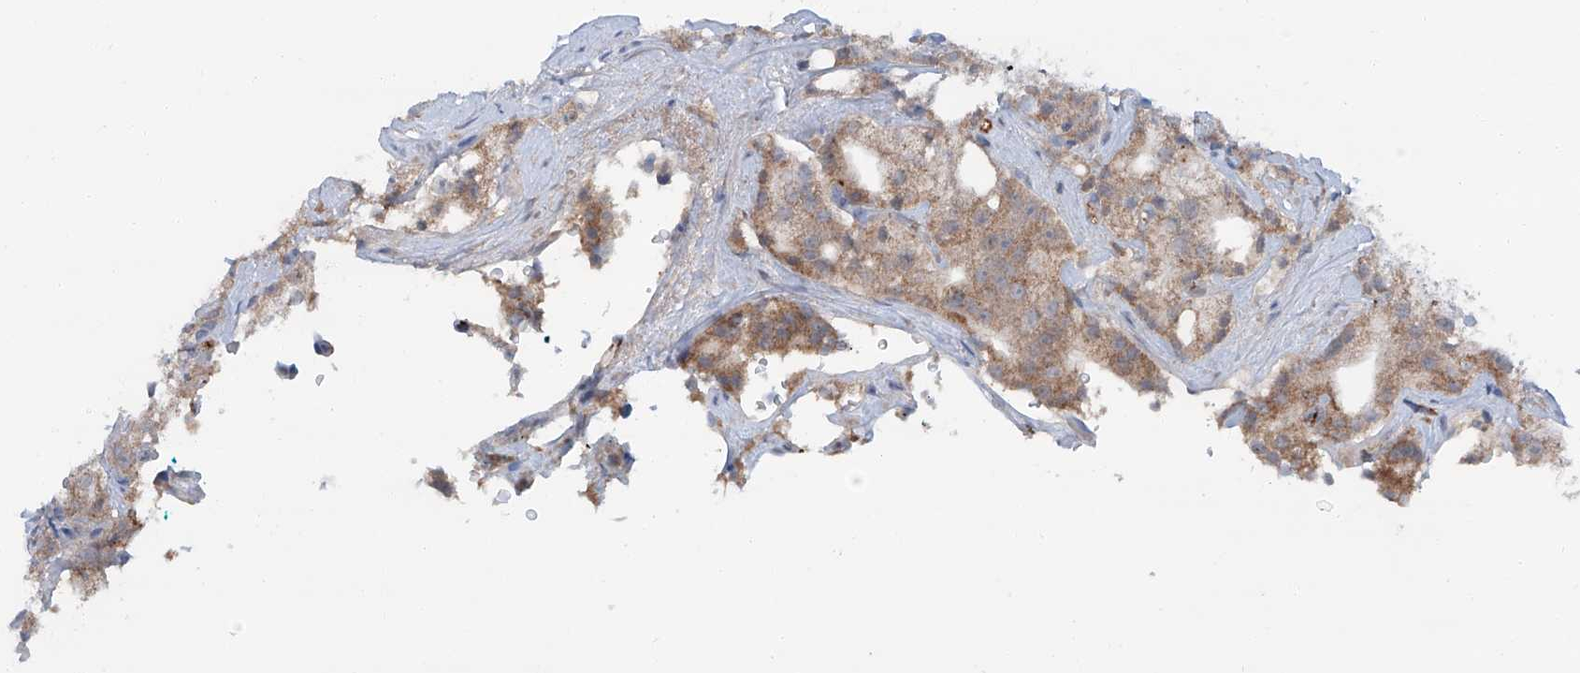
{"staining": {"intensity": "weak", "quantity": "25%-75%", "location": "cytoplasmic/membranous"}, "tissue": "prostate cancer", "cell_type": "Tumor cells", "image_type": "cancer", "snomed": [{"axis": "morphology", "description": "Adenocarcinoma, High grade"}, {"axis": "topography", "description": "Prostate"}], "caption": "A brown stain labels weak cytoplasmic/membranous positivity of a protein in high-grade adenocarcinoma (prostate) tumor cells. The staining was performed using DAB (3,3'-diaminobenzidine) to visualize the protein expression in brown, while the nuclei were stained in blue with hematoxylin (Magnification: 20x).", "gene": "SIX4", "patient": {"sex": "male", "age": 64}}